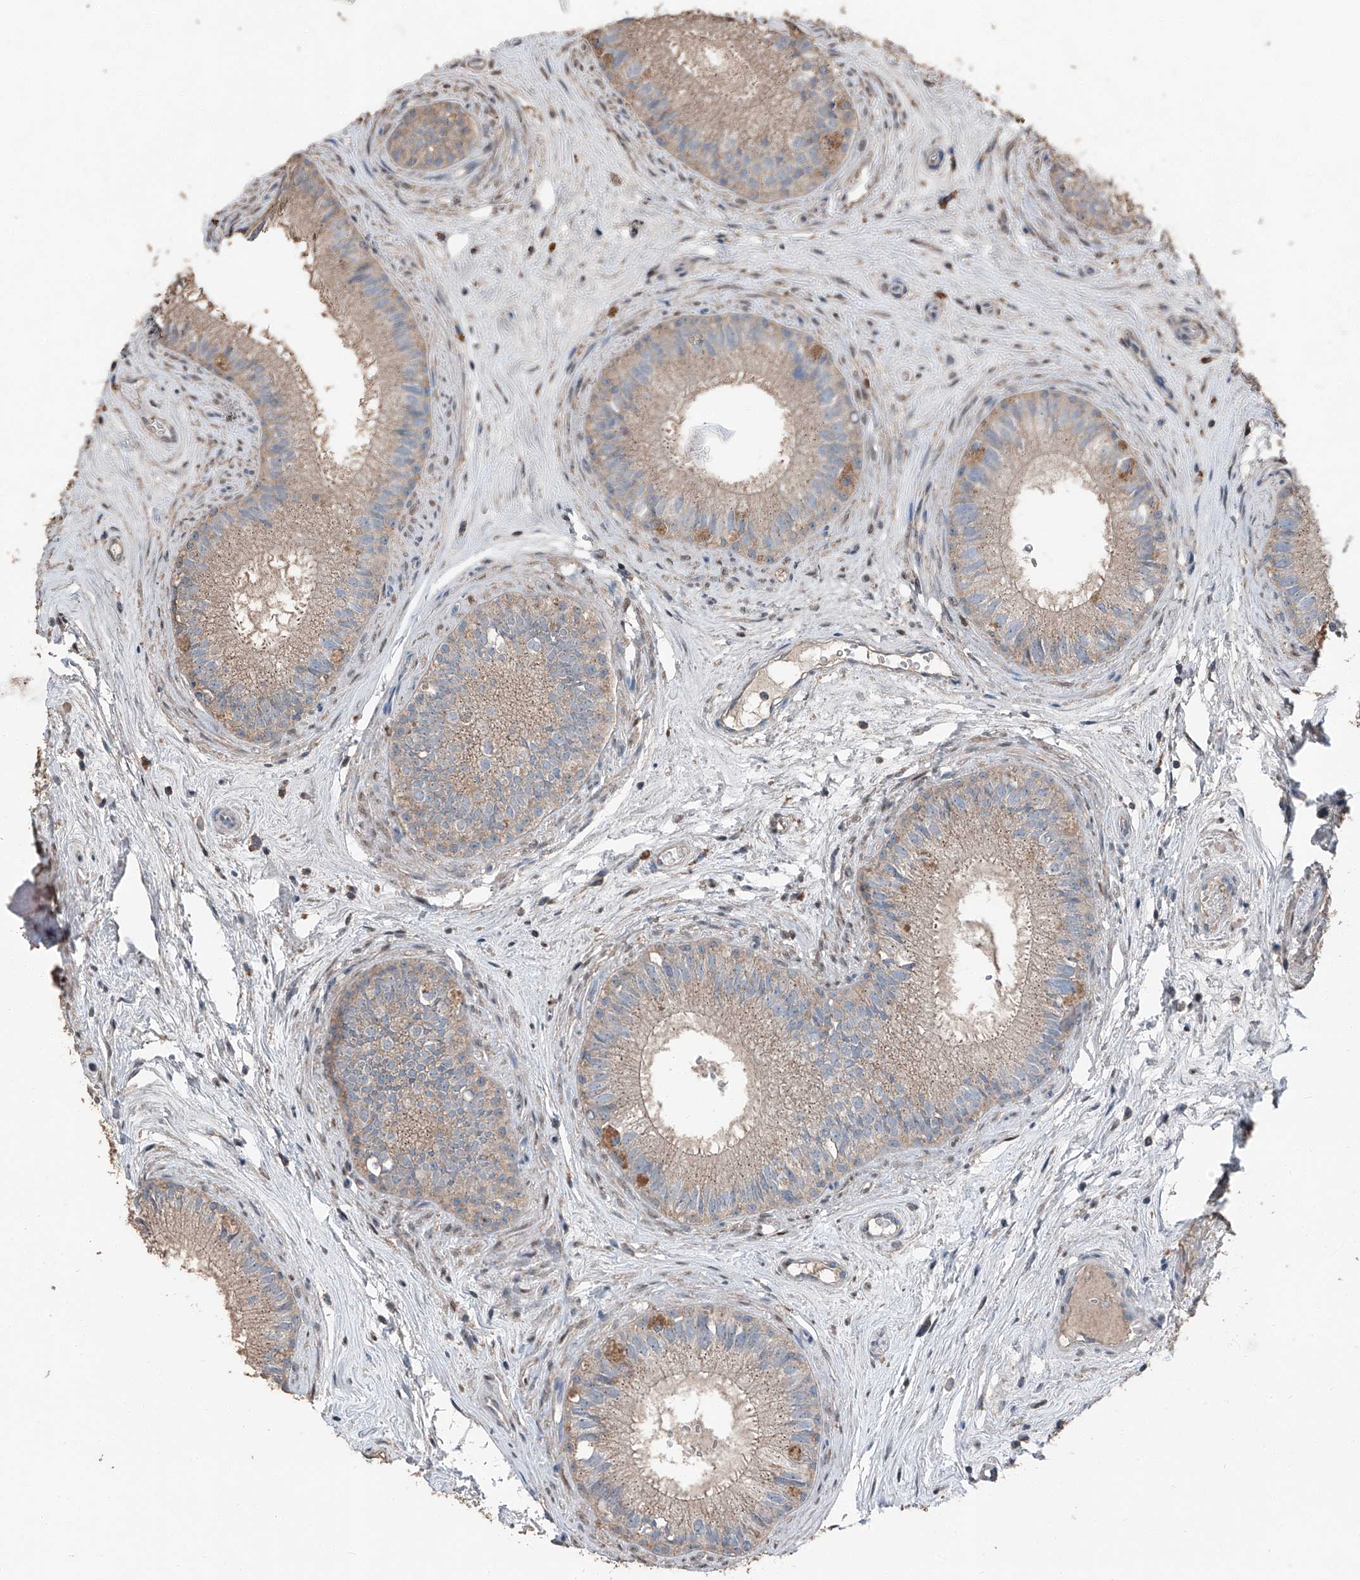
{"staining": {"intensity": "weak", "quantity": ">75%", "location": "cytoplasmic/membranous"}, "tissue": "epididymis", "cell_type": "Glandular cells", "image_type": "normal", "snomed": [{"axis": "morphology", "description": "Normal tissue, NOS"}, {"axis": "topography", "description": "Epididymis"}], "caption": "A high-resolution image shows immunohistochemistry (IHC) staining of unremarkable epididymis, which displays weak cytoplasmic/membranous staining in about >75% of glandular cells. (Brightfield microscopy of DAB IHC at high magnification).", "gene": "MAMLD1", "patient": {"sex": "male", "age": 71}}